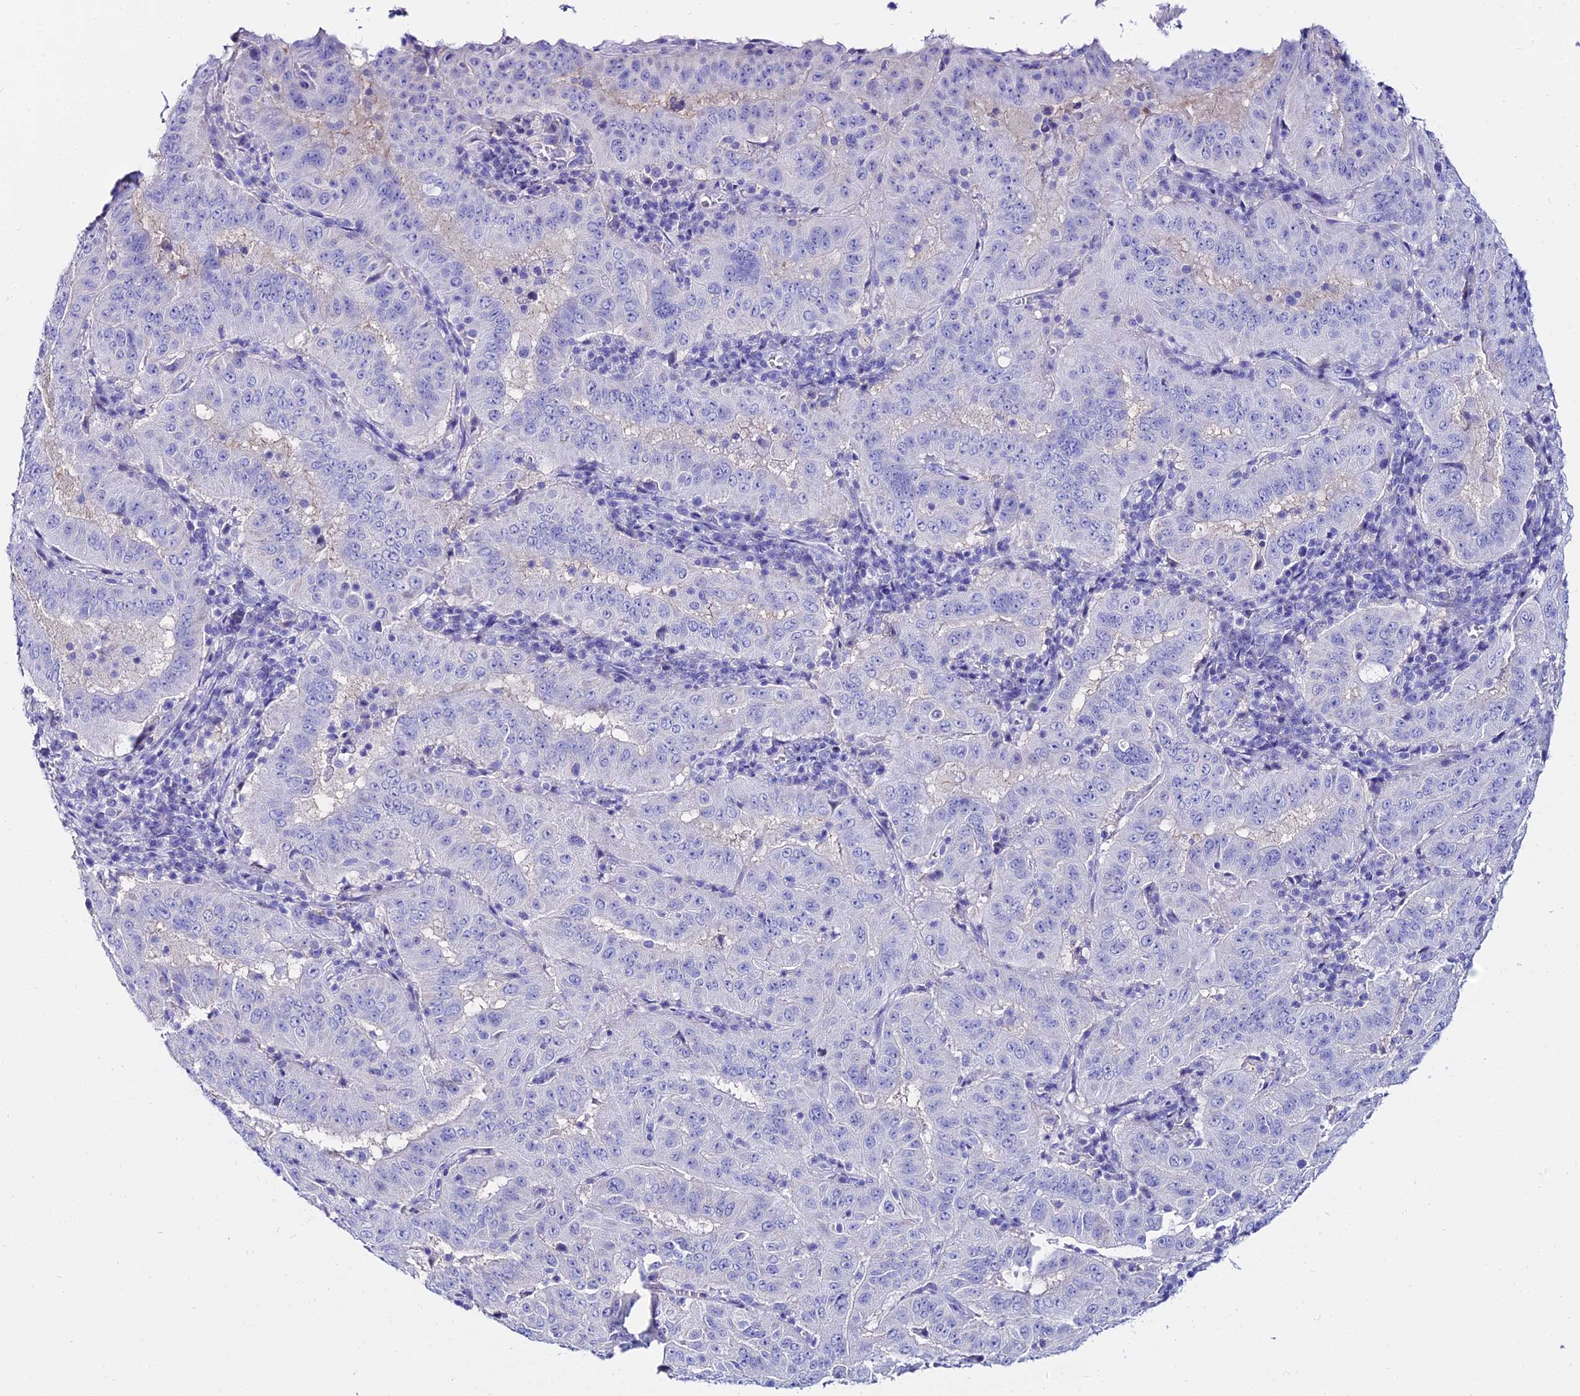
{"staining": {"intensity": "negative", "quantity": "none", "location": "none"}, "tissue": "pancreatic cancer", "cell_type": "Tumor cells", "image_type": "cancer", "snomed": [{"axis": "morphology", "description": "Adenocarcinoma, NOS"}, {"axis": "topography", "description": "Pancreas"}], "caption": "IHC micrograph of neoplastic tissue: human pancreatic cancer stained with DAB reveals no significant protein expression in tumor cells.", "gene": "OR4D5", "patient": {"sex": "male", "age": 63}}